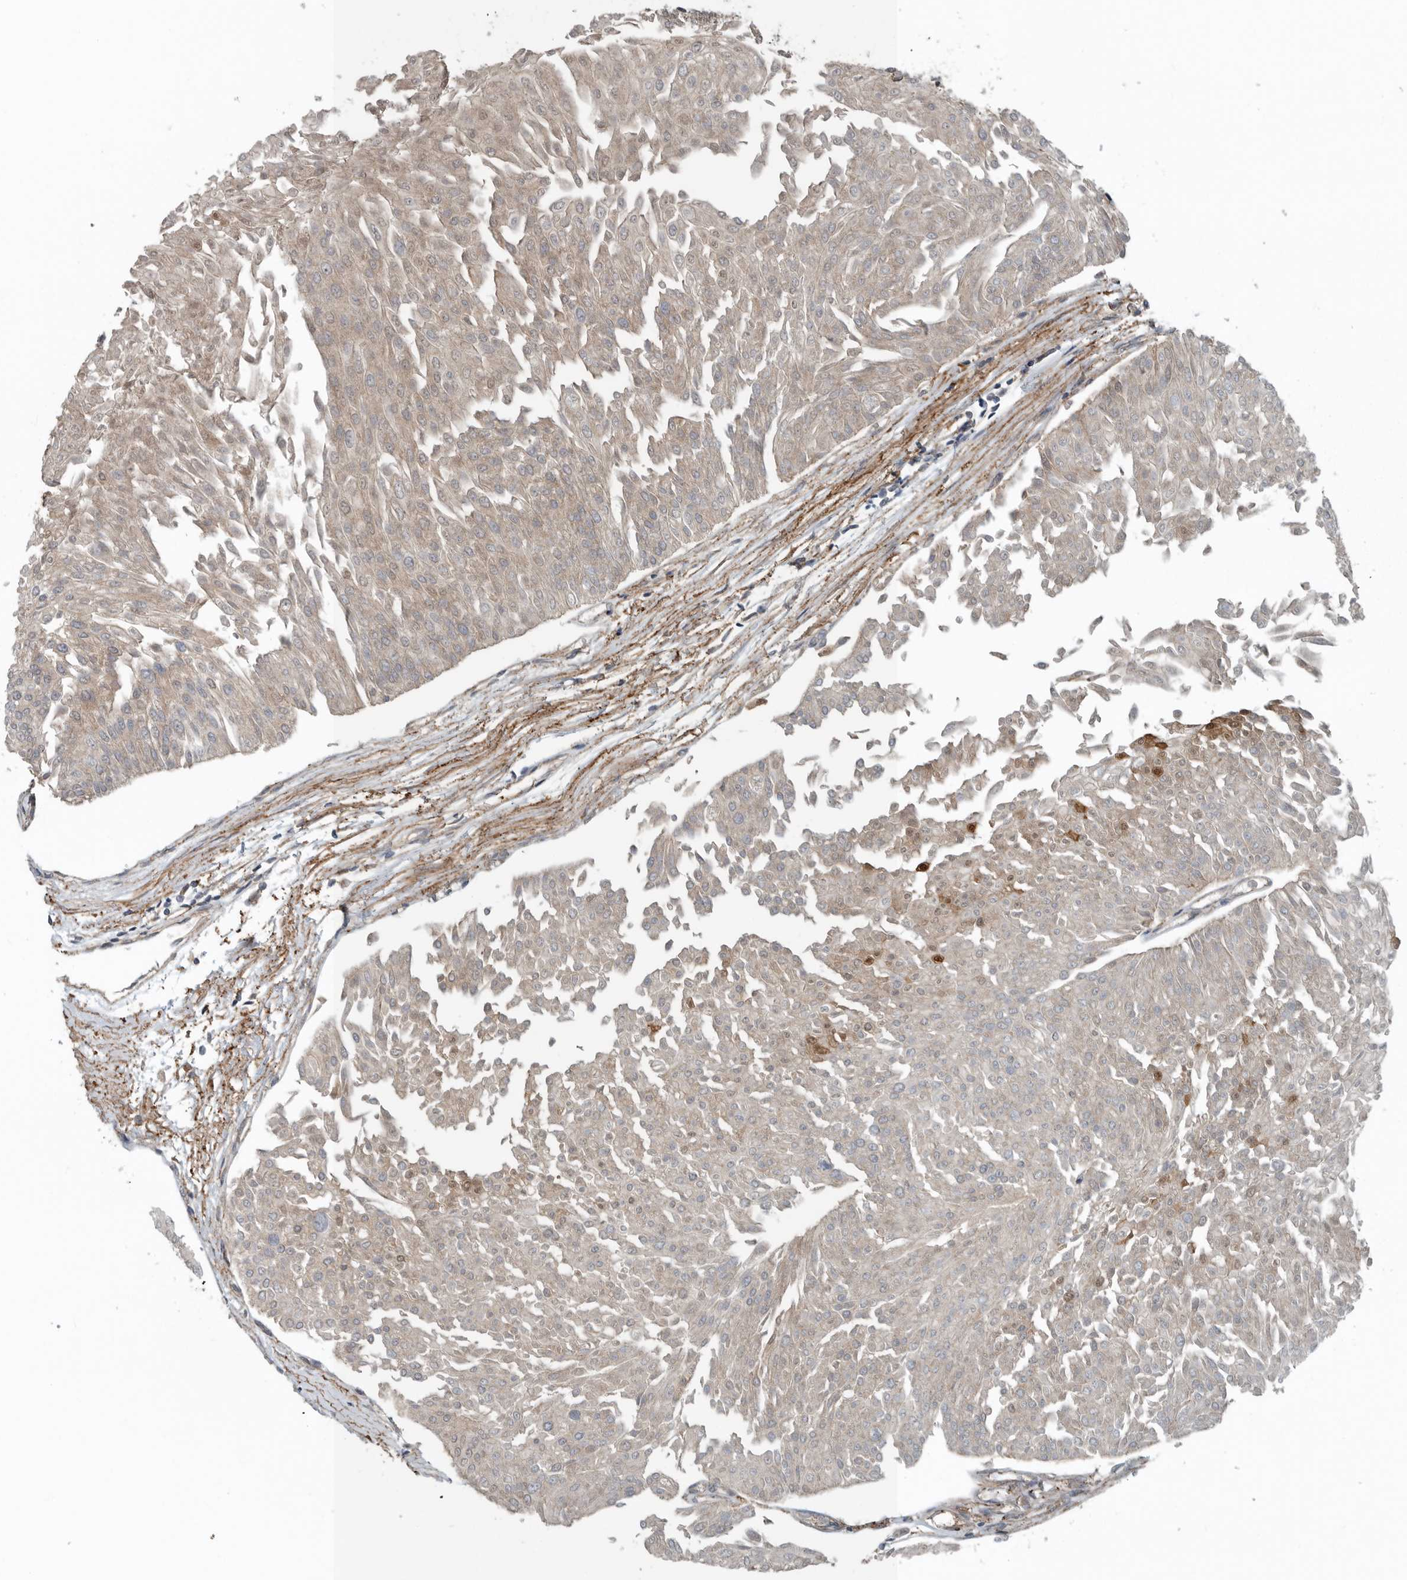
{"staining": {"intensity": "weak", "quantity": "<25%", "location": "cytoplasmic/membranous"}, "tissue": "urothelial cancer", "cell_type": "Tumor cells", "image_type": "cancer", "snomed": [{"axis": "morphology", "description": "Urothelial carcinoma, Low grade"}, {"axis": "topography", "description": "Urinary bladder"}], "caption": "High magnification brightfield microscopy of urothelial carcinoma (low-grade) stained with DAB (brown) and counterstained with hematoxylin (blue): tumor cells show no significant positivity.", "gene": "AMFR", "patient": {"sex": "male", "age": 67}}